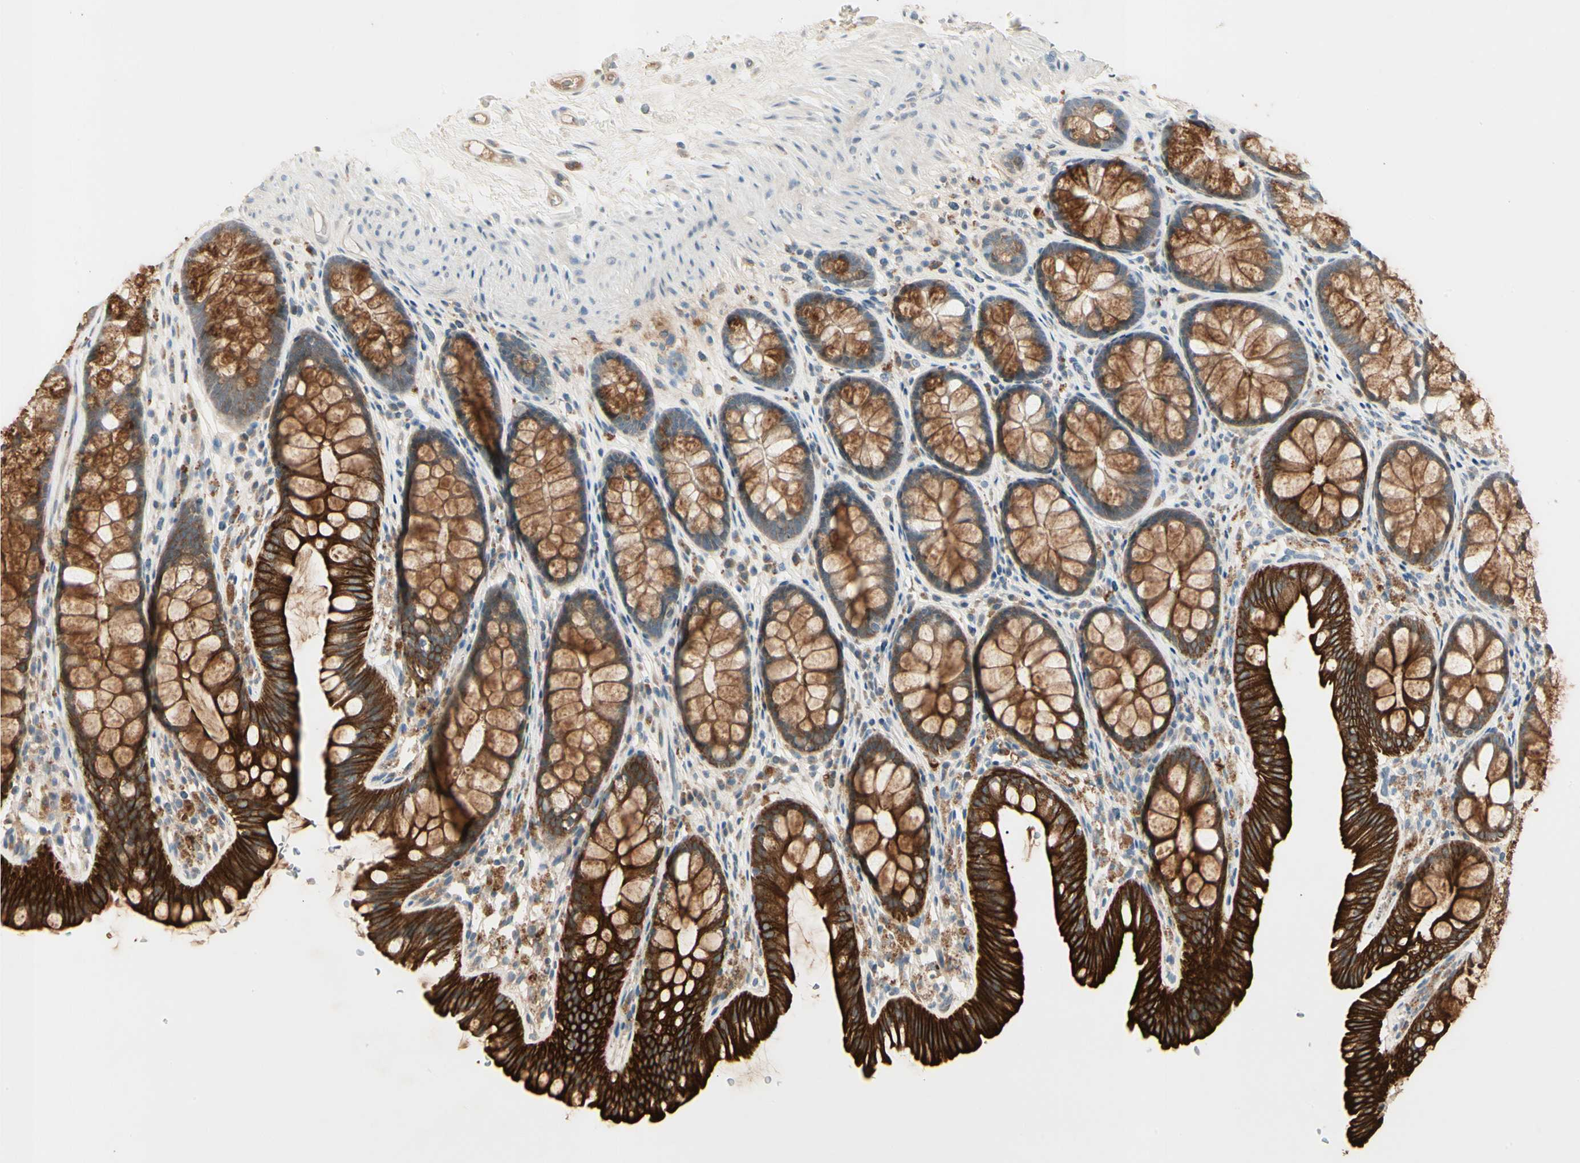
{"staining": {"intensity": "weak", "quantity": ">75%", "location": "cytoplasmic/membranous"}, "tissue": "colon", "cell_type": "Endothelial cells", "image_type": "normal", "snomed": [{"axis": "morphology", "description": "Normal tissue, NOS"}, {"axis": "topography", "description": "Colon"}], "caption": "Normal colon displays weak cytoplasmic/membranous staining in about >75% of endothelial cells, visualized by immunohistochemistry.", "gene": "SKIL", "patient": {"sex": "female", "age": 55}}